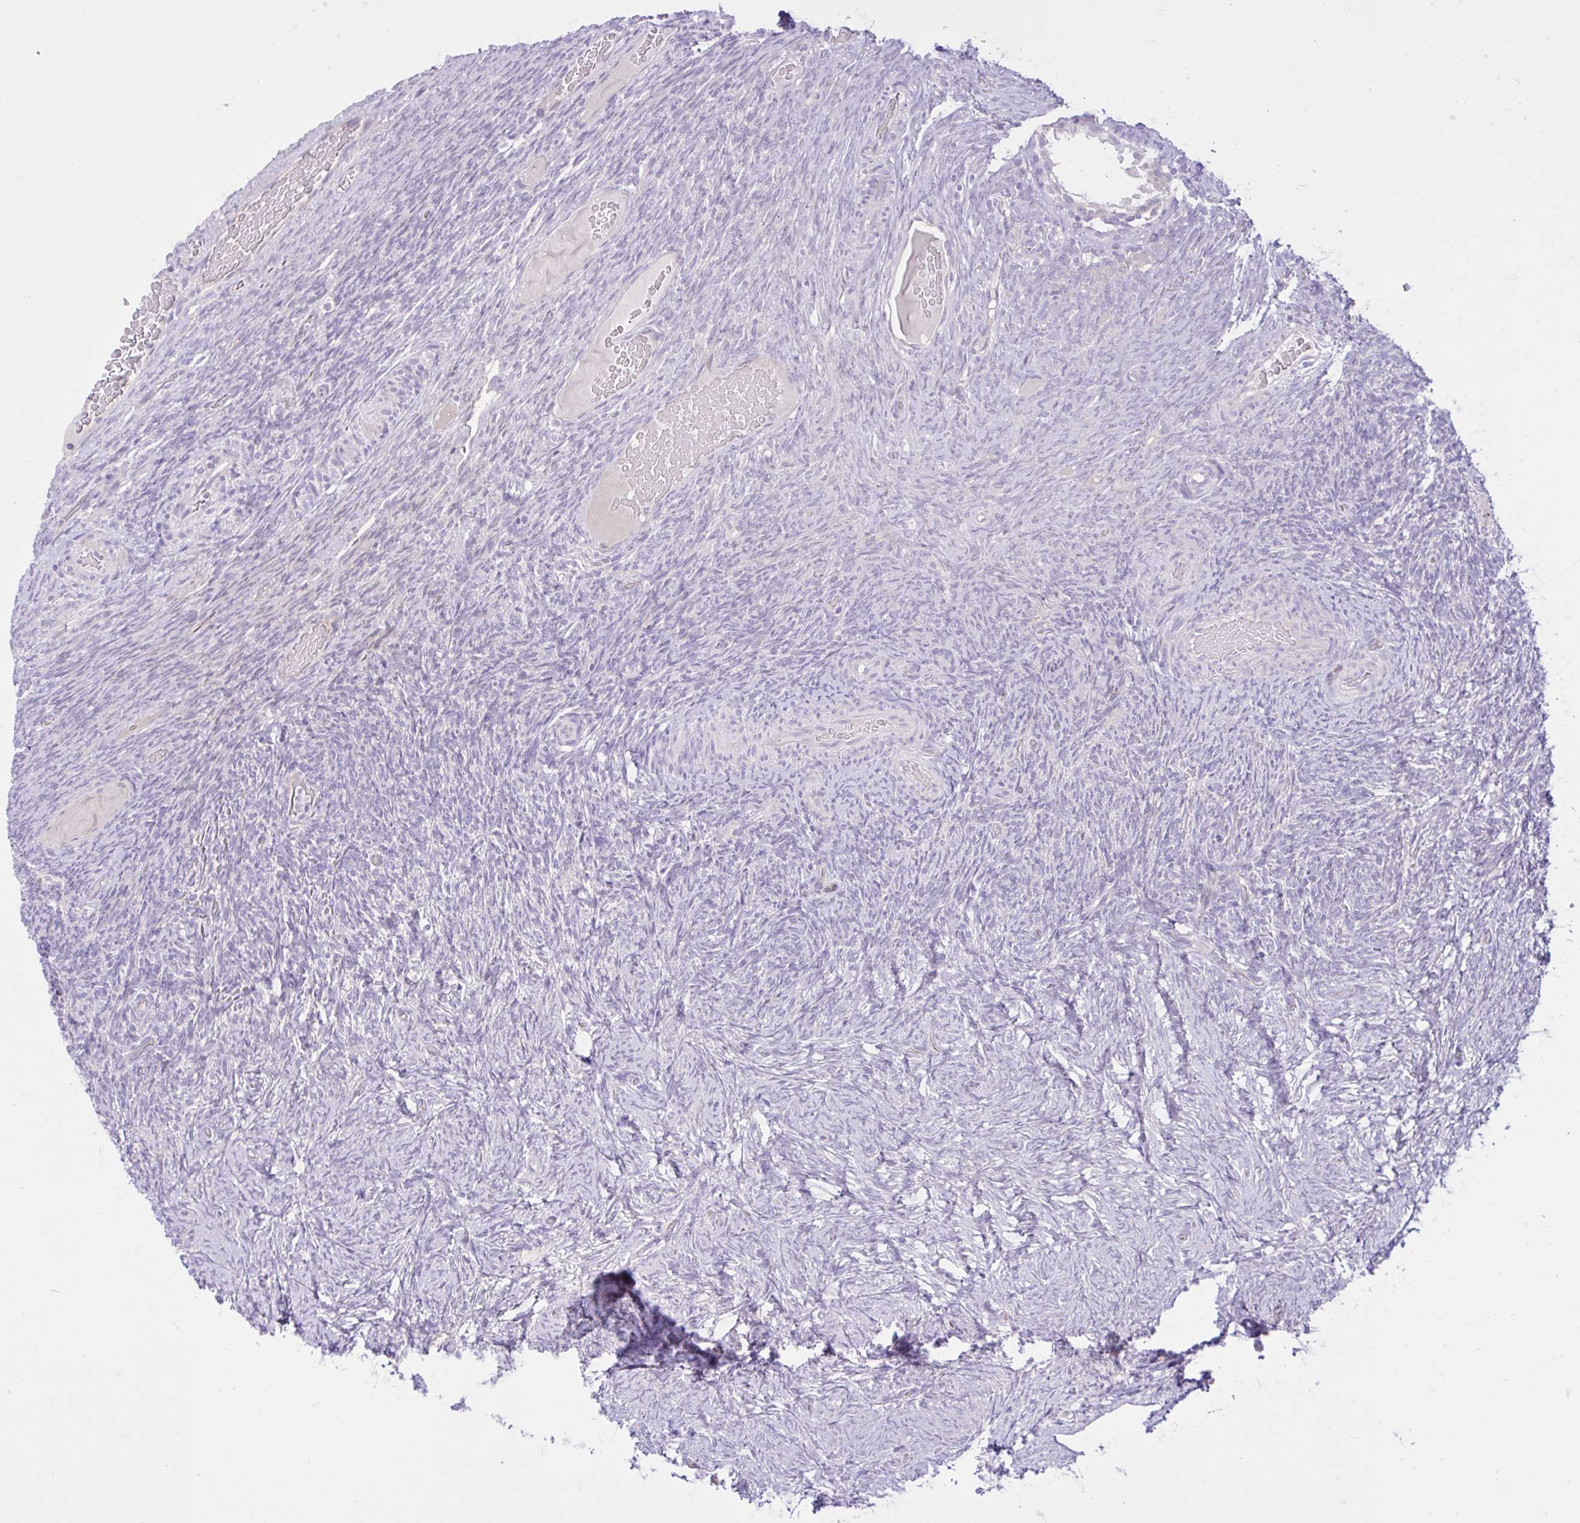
{"staining": {"intensity": "negative", "quantity": "none", "location": "none"}, "tissue": "ovary", "cell_type": "Ovarian stroma cells", "image_type": "normal", "snomed": [{"axis": "morphology", "description": "Normal tissue, NOS"}, {"axis": "topography", "description": "Ovary"}], "caption": "IHC micrograph of benign human ovary stained for a protein (brown), which shows no expression in ovarian stroma cells. Nuclei are stained in blue.", "gene": "ZNF101", "patient": {"sex": "female", "age": 34}}